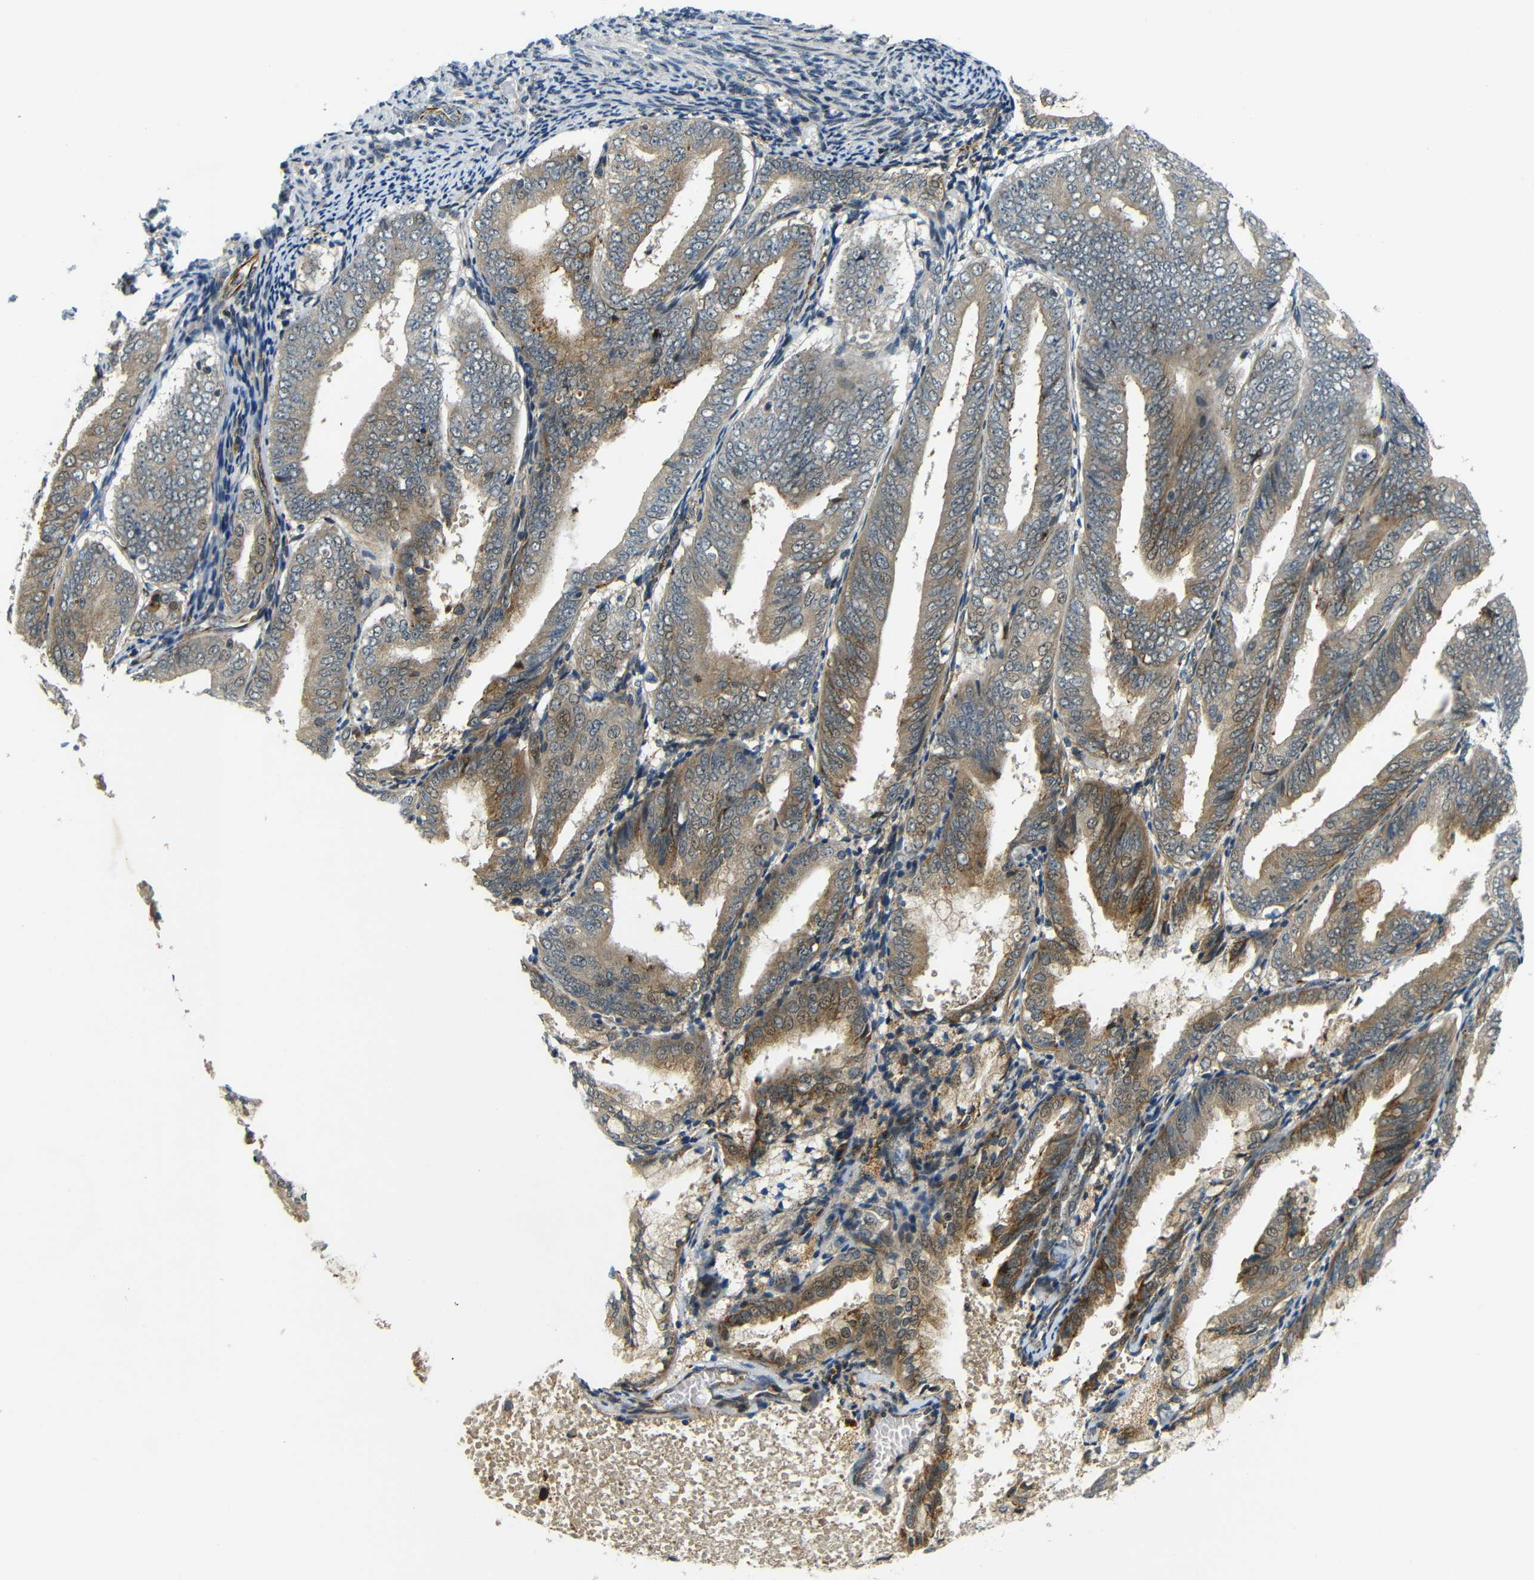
{"staining": {"intensity": "moderate", "quantity": "25%-75%", "location": "cytoplasmic/membranous,nuclear"}, "tissue": "endometrial cancer", "cell_type": "Tumor cells", "image_type": "cancer", "snomed": [{"axis": "morphology", "description": "Adenocarcinoma, NOS"}, {"axis": "topography", "description": "Endometrium"}], "caption": "Immunohistochemical staining of human endometrial adenocarcinoma shows moderate cytoplasmic/membranous and nuclear protein positivity in about 25%-75% of tumor cells.", "gene": "SYDE1", "patient": {"sex": "female", "age": 63}}